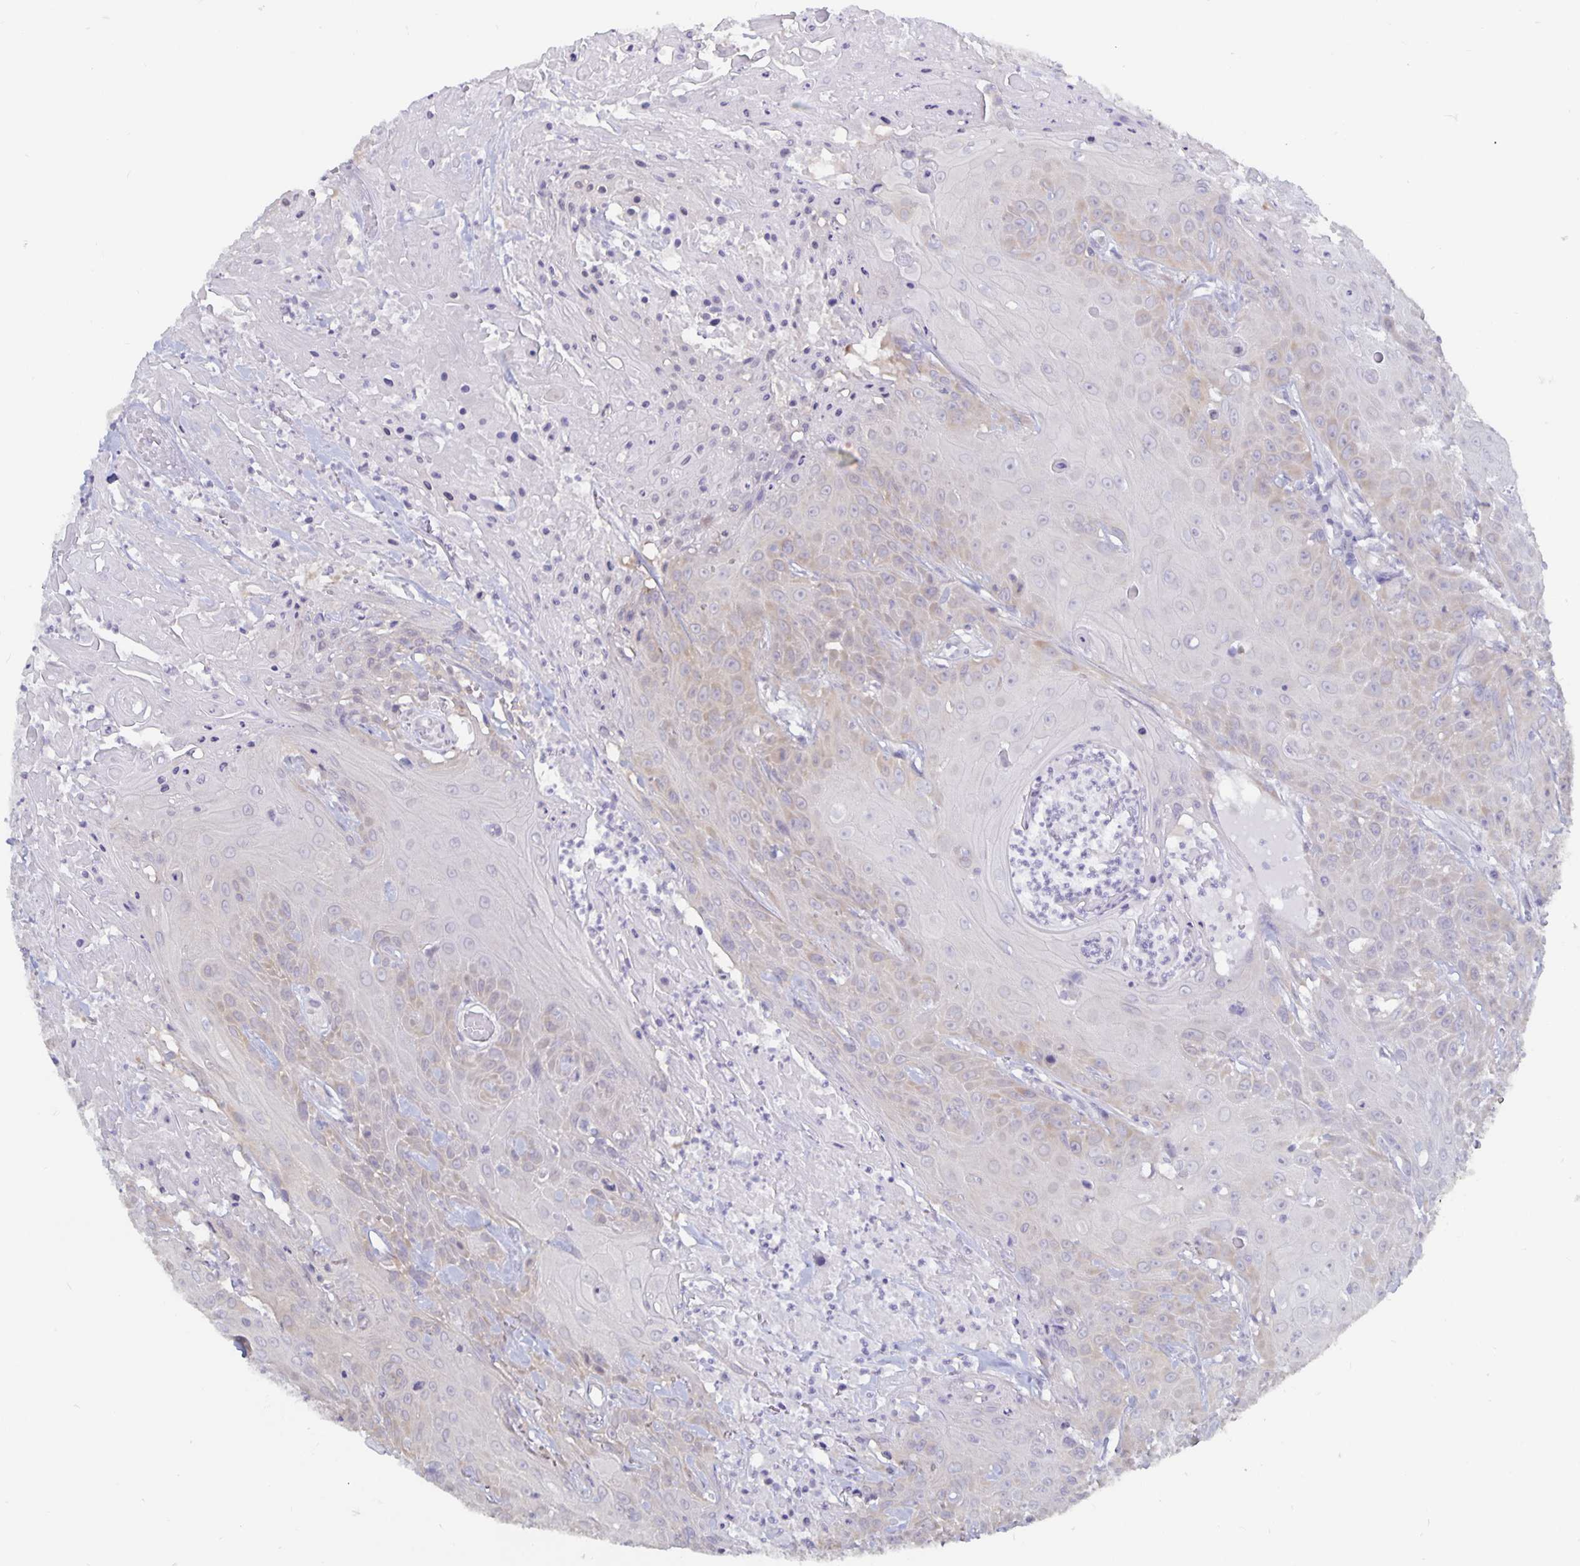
{"staining": {"intensity": "weak", "quantity": "25%-75%", "location": "cytoplasmic/membranous"}, "tissue": "head and neck cancer", "cell_type": "Tumor cells", "image_type": "cancer", "snomed": [{"axis": "morphology", "description": "Squamous cell carcinoma, NOS"}, {"axis": "topography", "description": "Skin"}, {"axis": "topography", "description": "Head-Neck"}], "caption": "This is a micrograph of immunohistochemistry (IHC) staining of squamous cell carcinoma (head and neck), which shows weak staining in the cytoplasmic/membranous of tumor cells.", "gene": "PLCB3", "patient": {"sex": "male", "age": 80}}